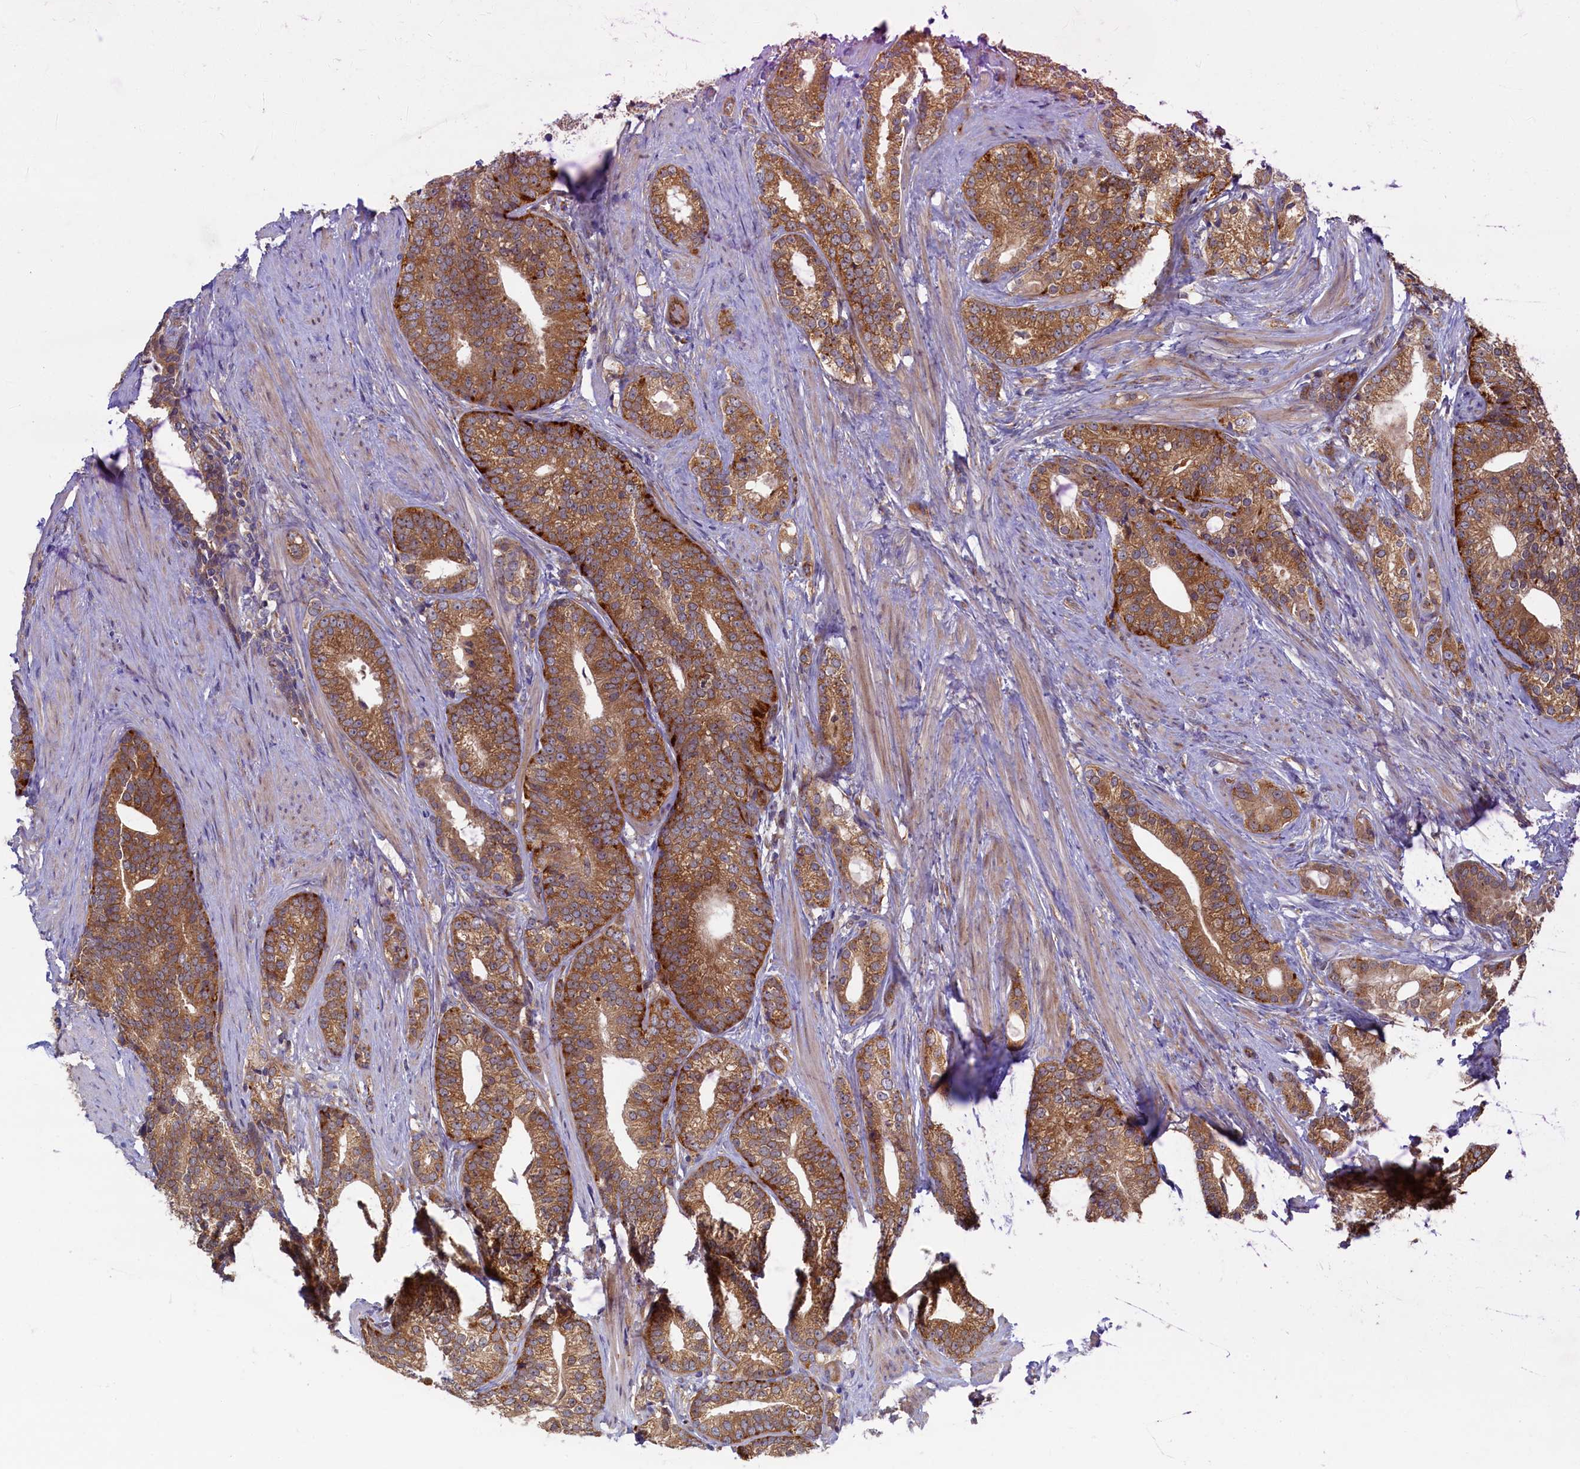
{"staining": {"intensity": "moderate", "quantity": ">75%", "location": "cytoplasmic/membranous"}, "tissue": "prostate cancer", "cell_type": "Tumor cells", "image_type": "cancer", "snomed": [{"axis": "morphology", "description": "Adenocarcinoma, Low grade"}, {"axis": "topography", "description": "Prostate"}], "caption": "Brown immunohistochemical staining in low-grade adenocarcinoma (prostate) exhibits moderate cytoplasmic/membranous positivity in about >75% of tumor cells. (DAB IHC, brown staining for protein, blue staining for nuclei).", "gene": "STX12", "patient": {"sex": "male", "age": 71}}